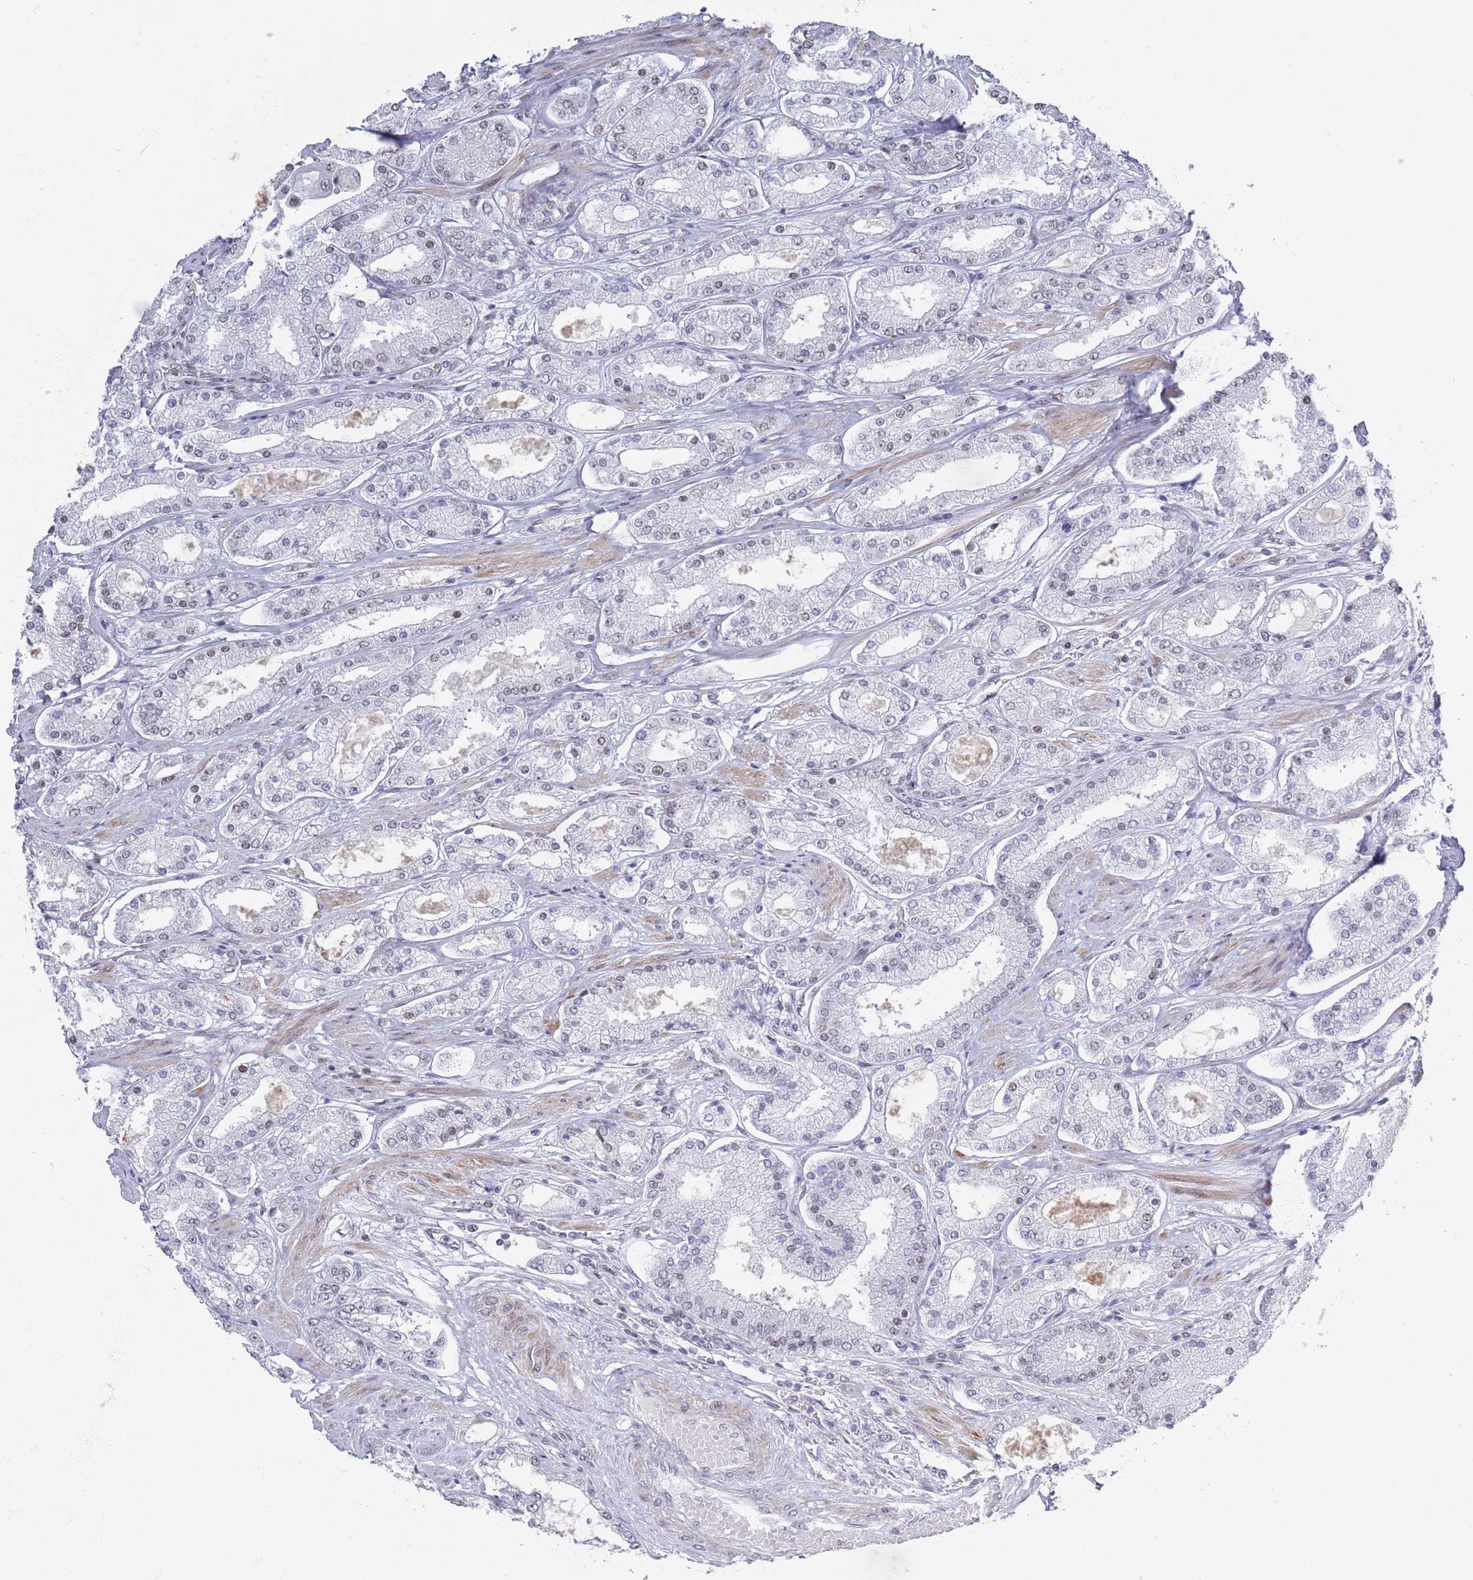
{"staining": {"intensity": "weak", "quantity": "<25%", "location": "nuclear"}, "tissue": "prostate cancer", "cell_type": "Tumor cells", "image_type": "cancer", "snomed": [{"axis": "morphology", "description": "Adenocarcinoma, High grade"}, {"axis": "topography", "description": "Prostate"}], "caption": "DAB immunohistochemical staining of prostate cancer (adenocarcinoma (high-grade)) exhibits no significant staining in tumor cells. Nuclei are stained in blue.", "gene": "ZNF382", "patient": {"sex": "male", "age": 69}}